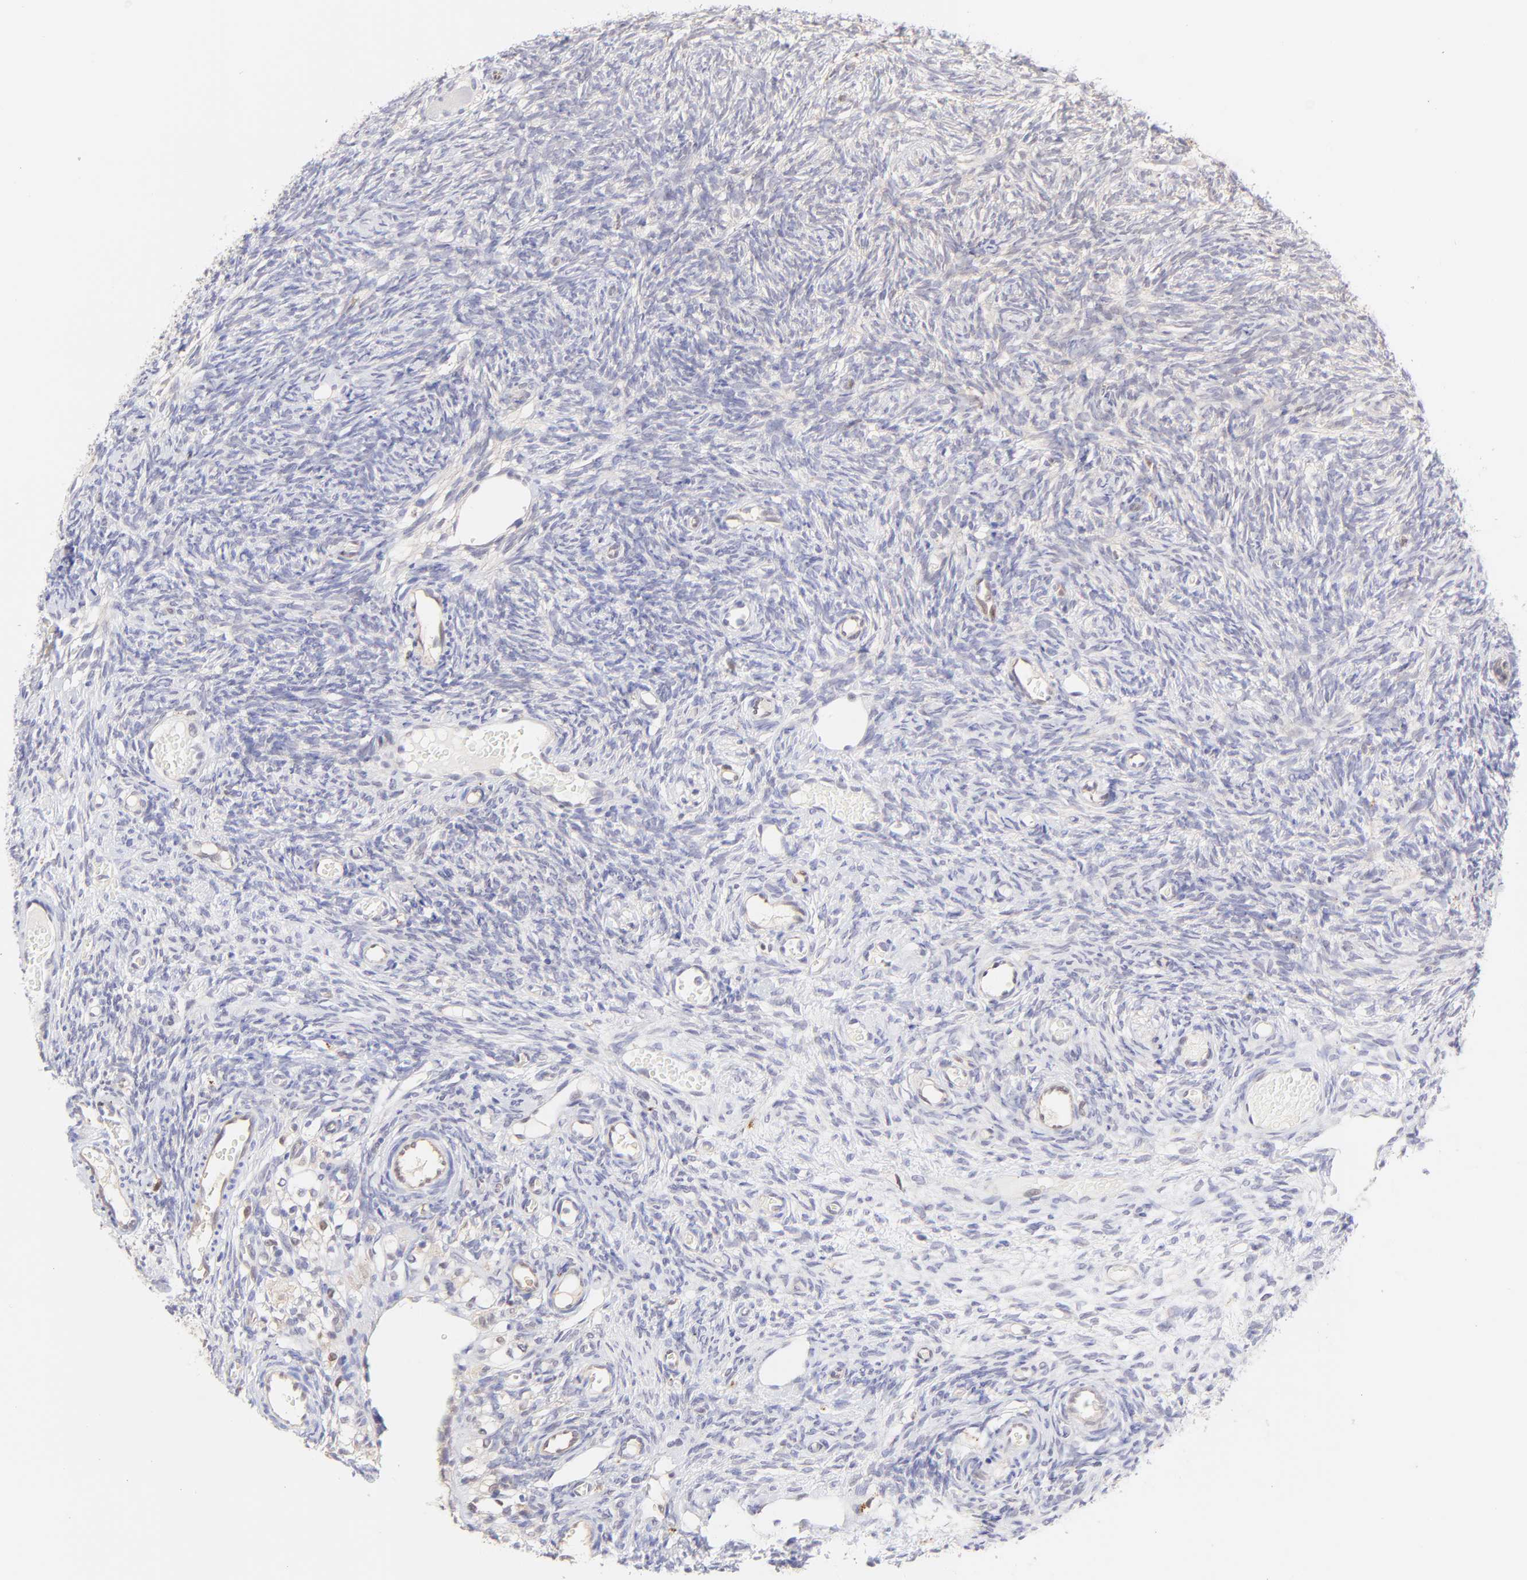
{"staining": {"intensity": "negative", "quantity": "none", "location": "none"}, "tissue": "ovary", "cell_type": "Ovarian stroma cells", "image_type": "normal", "snomed": [{"axis": "morphology", "description": "Normal tissue, NOS"}, {"axis": "topography", "description": "Ovary"}], "caption": "A micrograph of human ovary is negative for staining in ovarian stroma cells. (DAB (3,3'-diaminobenzidine) immunohistochemistry (IHC), high magnification).", "gene": "HYAL1", "patient": {"sex": "female", "age": 35}}